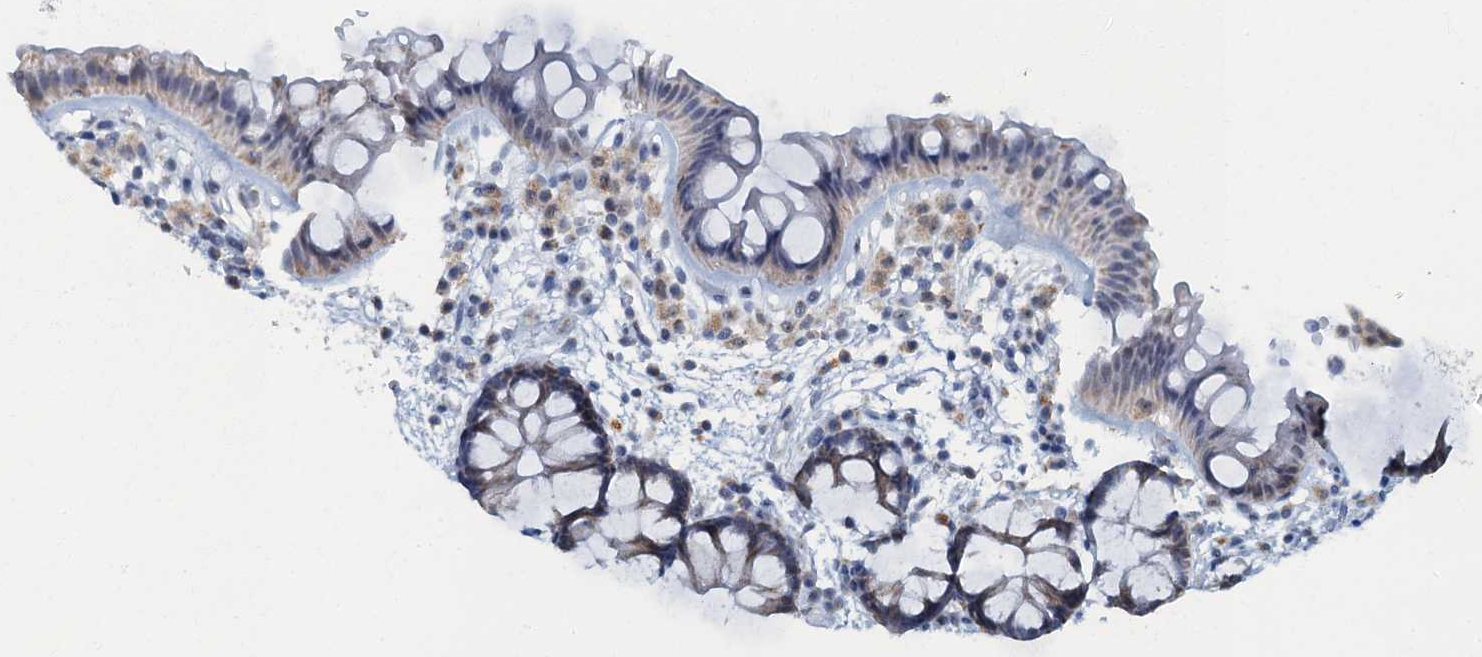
{"staining": {"intensity": "negative", "quantity": "none", "location": "none"}, "tissue": "colon", "cell_type": "Endothelial cells", "image_type": "normal", "snomed": [{"axis": "morphology", "description": "Normal tissue, NOS"}, {"axis": "topography", "description": "Colon"}], "caption": "Unremarkable colon was stained to show a protein in brown. There is no significant staining in endothelial cells. (Stains: DAB IHC with hematoxylin counter stain, Microscopy: brightfield microscopy at high magnification).", "gene": "RAD9B", "patient": {"sex": "female", "age": 62}}